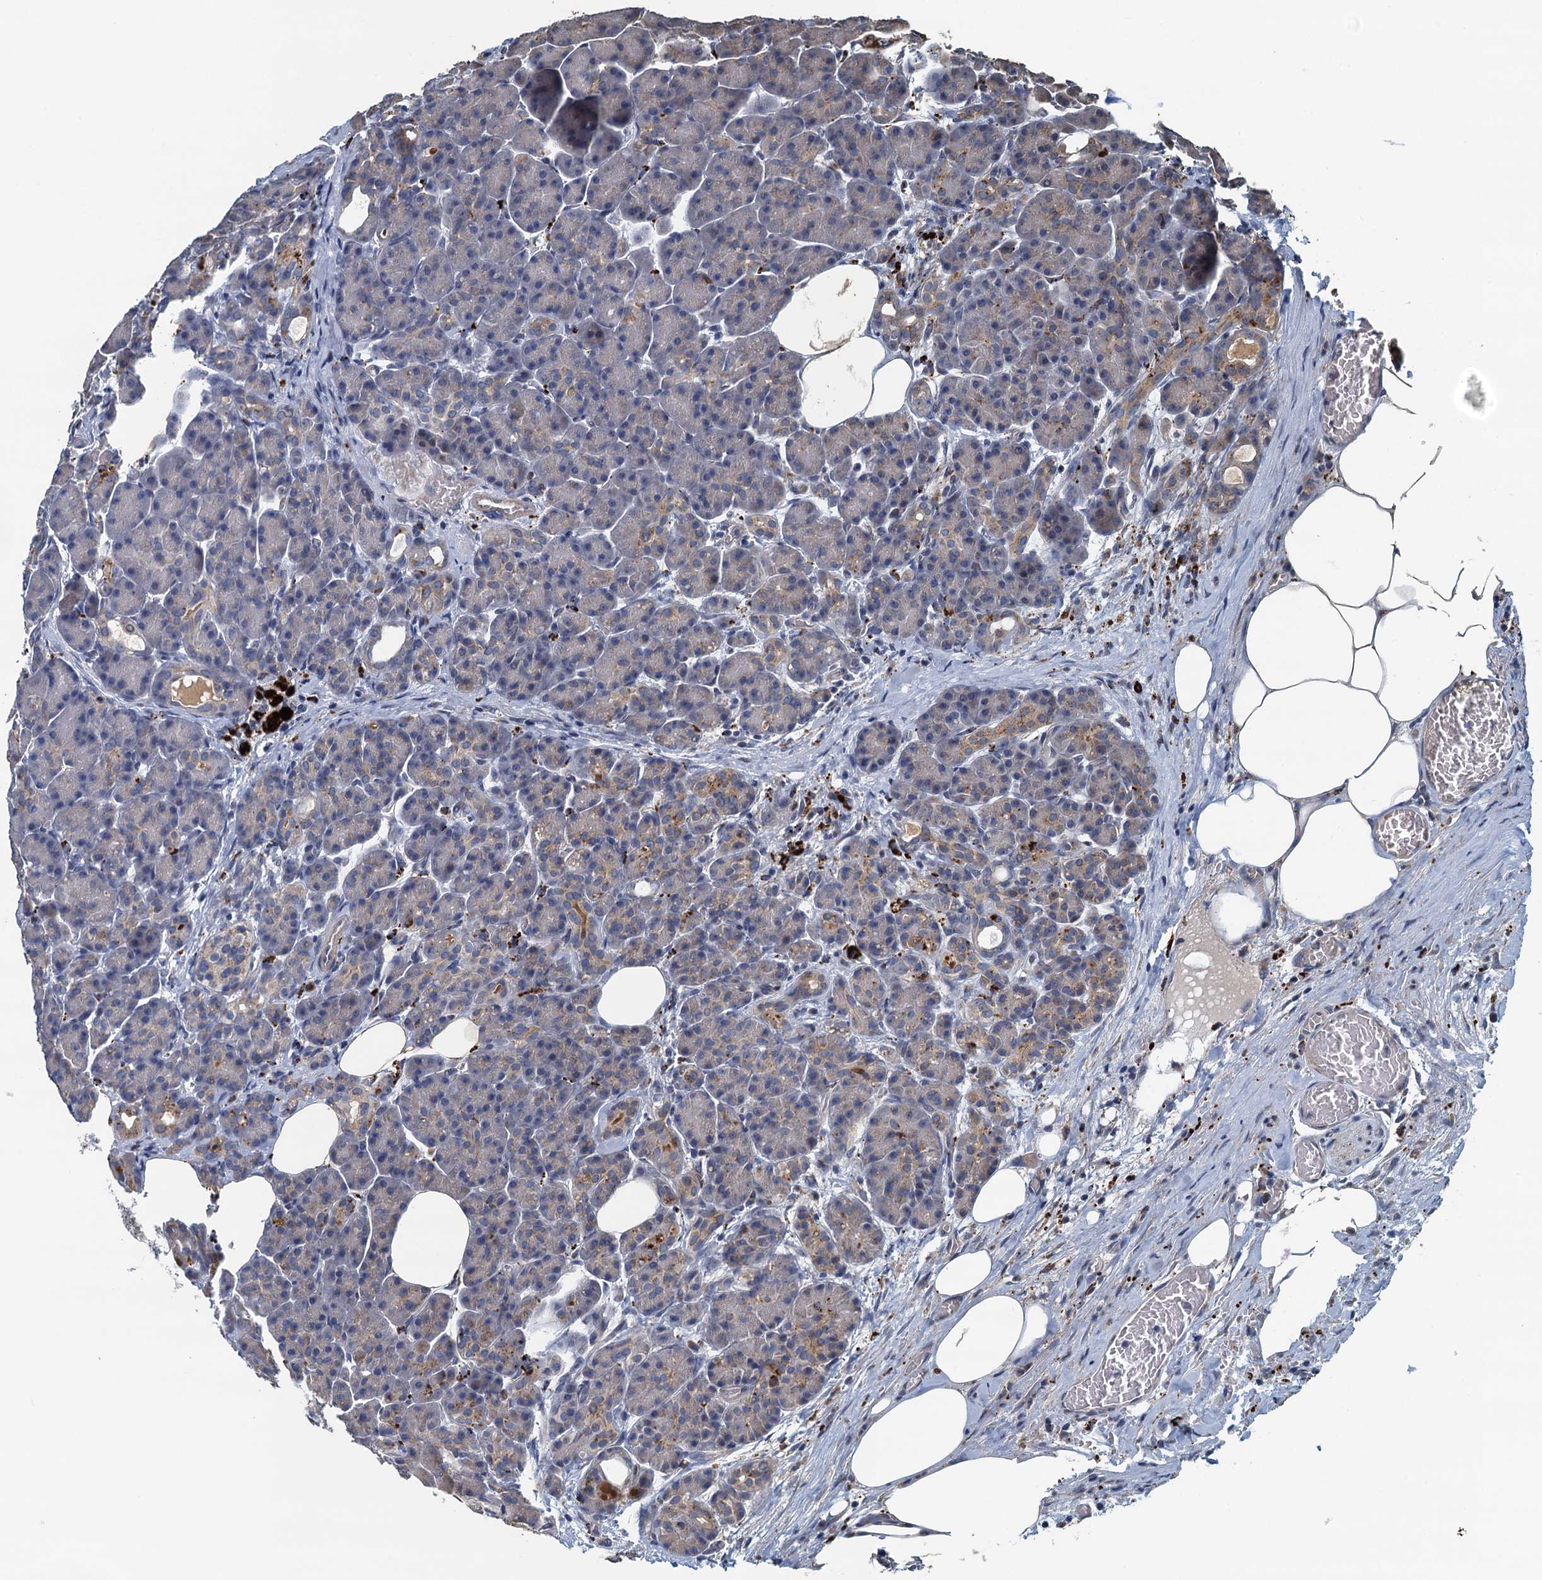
{"staining": {"intensity": "weak", "quantity": "<25%", "location": "cytoplasmic/membranous"}, "tissue": "pancreas", "cell_type": "Exocrine glandular cells", "image_type": "normal", "snomed": [{"axis": "morphology", "description": "Normal tissue, NOS"}, {"axis": "topography", "description": "Pancreas"}], "caption": "Exocrine glandular cells show no significant positivity in benign pancreas.", "gene": "AGRN", "patient": {"sex": "male", "age": 63}}